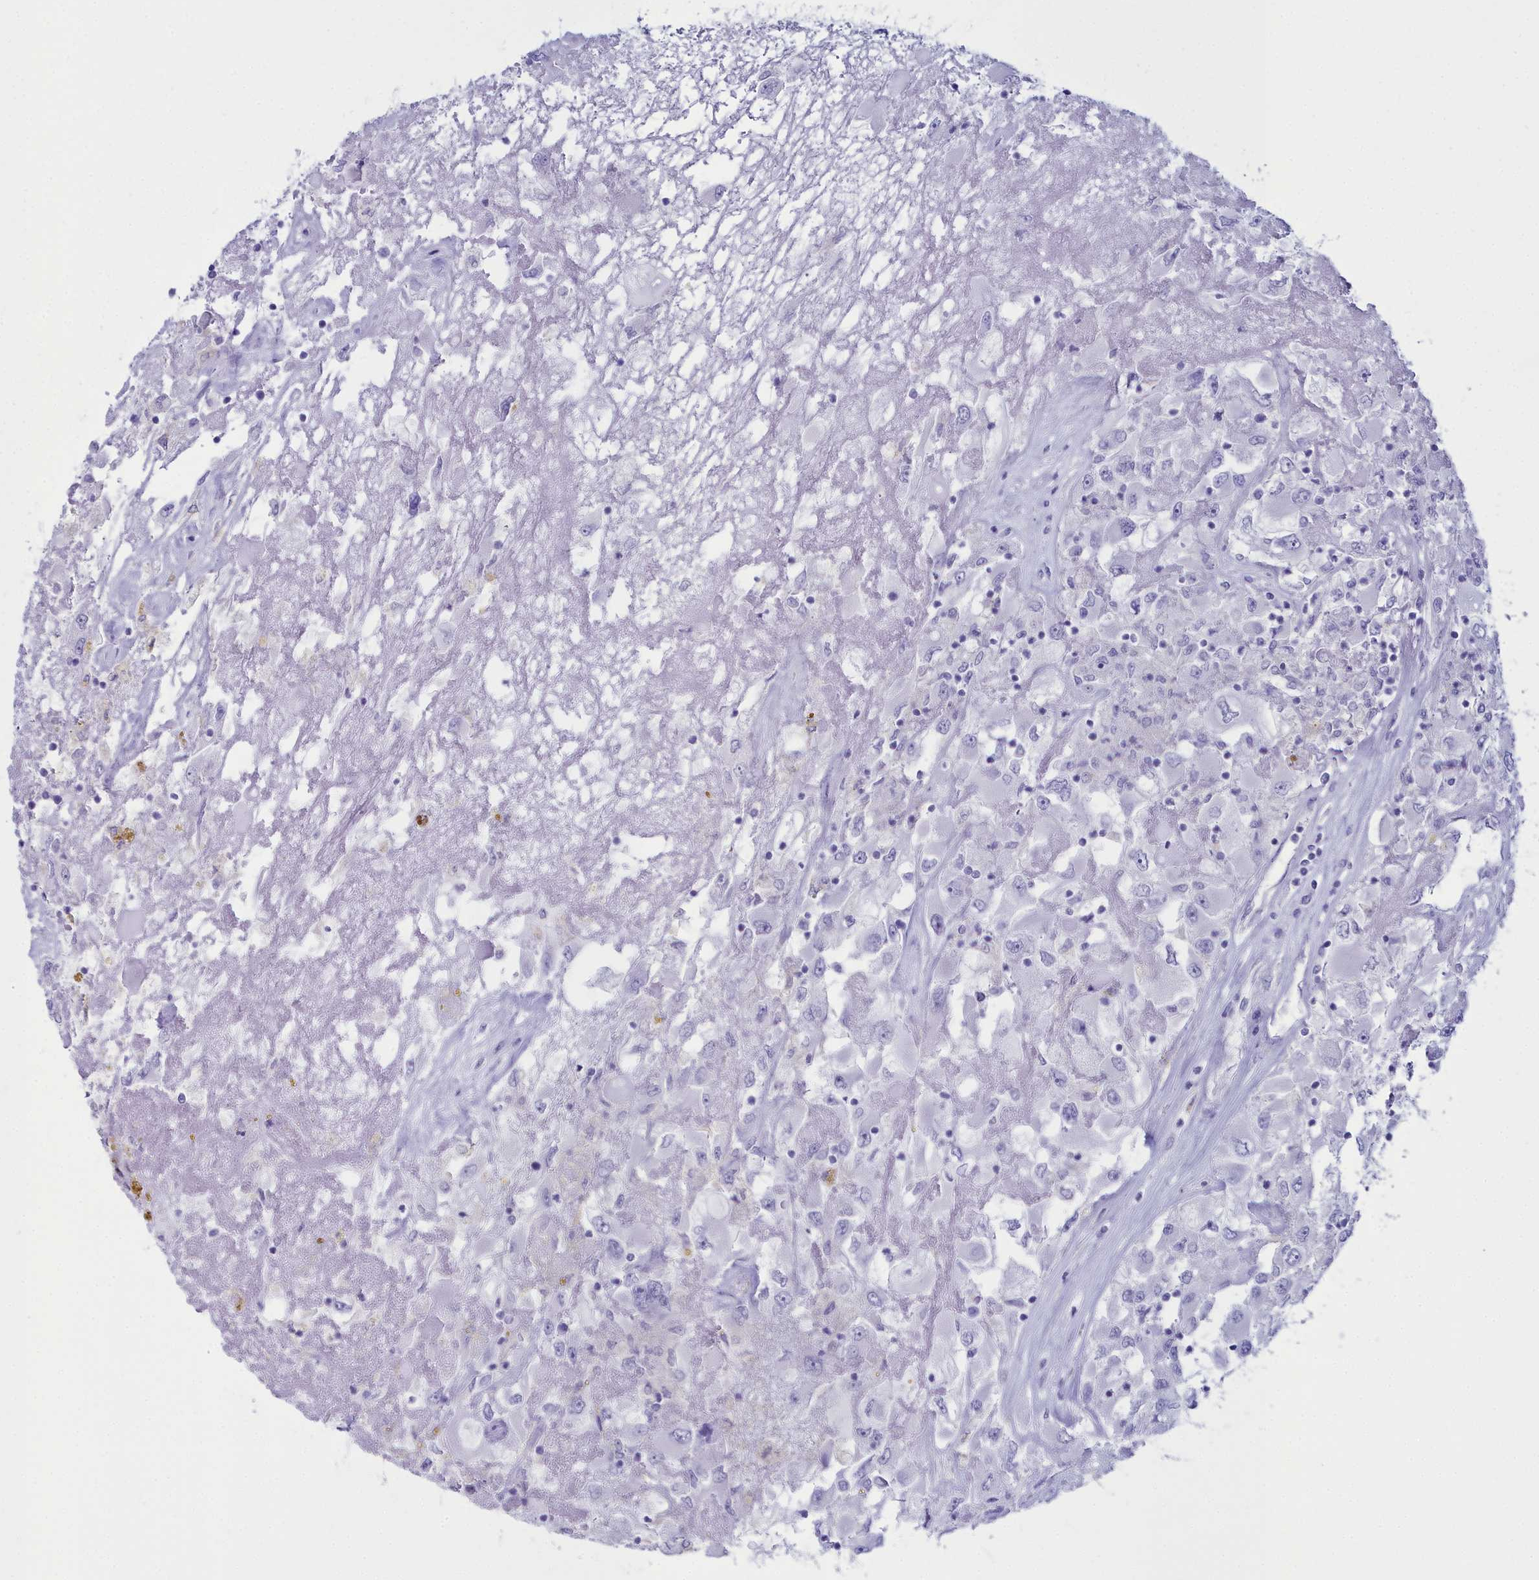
{"staining": {"intensity": "negative", "quantity": "none", "location": "none"}, "tissue": "renal cancer", "cell_type": "Tumor cells", "image_type": "cancer", "snomed": [{"axis": "morphology", "description": "Adenocarcinoma, NOS"}, {"axis": "topography", "description": "Kidney"}], "caption": "Immunohistochemistry of renal cancer (adenocarcinoma) demonstrates no expression in tumor cells.", "gene": "MAP6", "patient": {"sex": "female", "age": 52}}